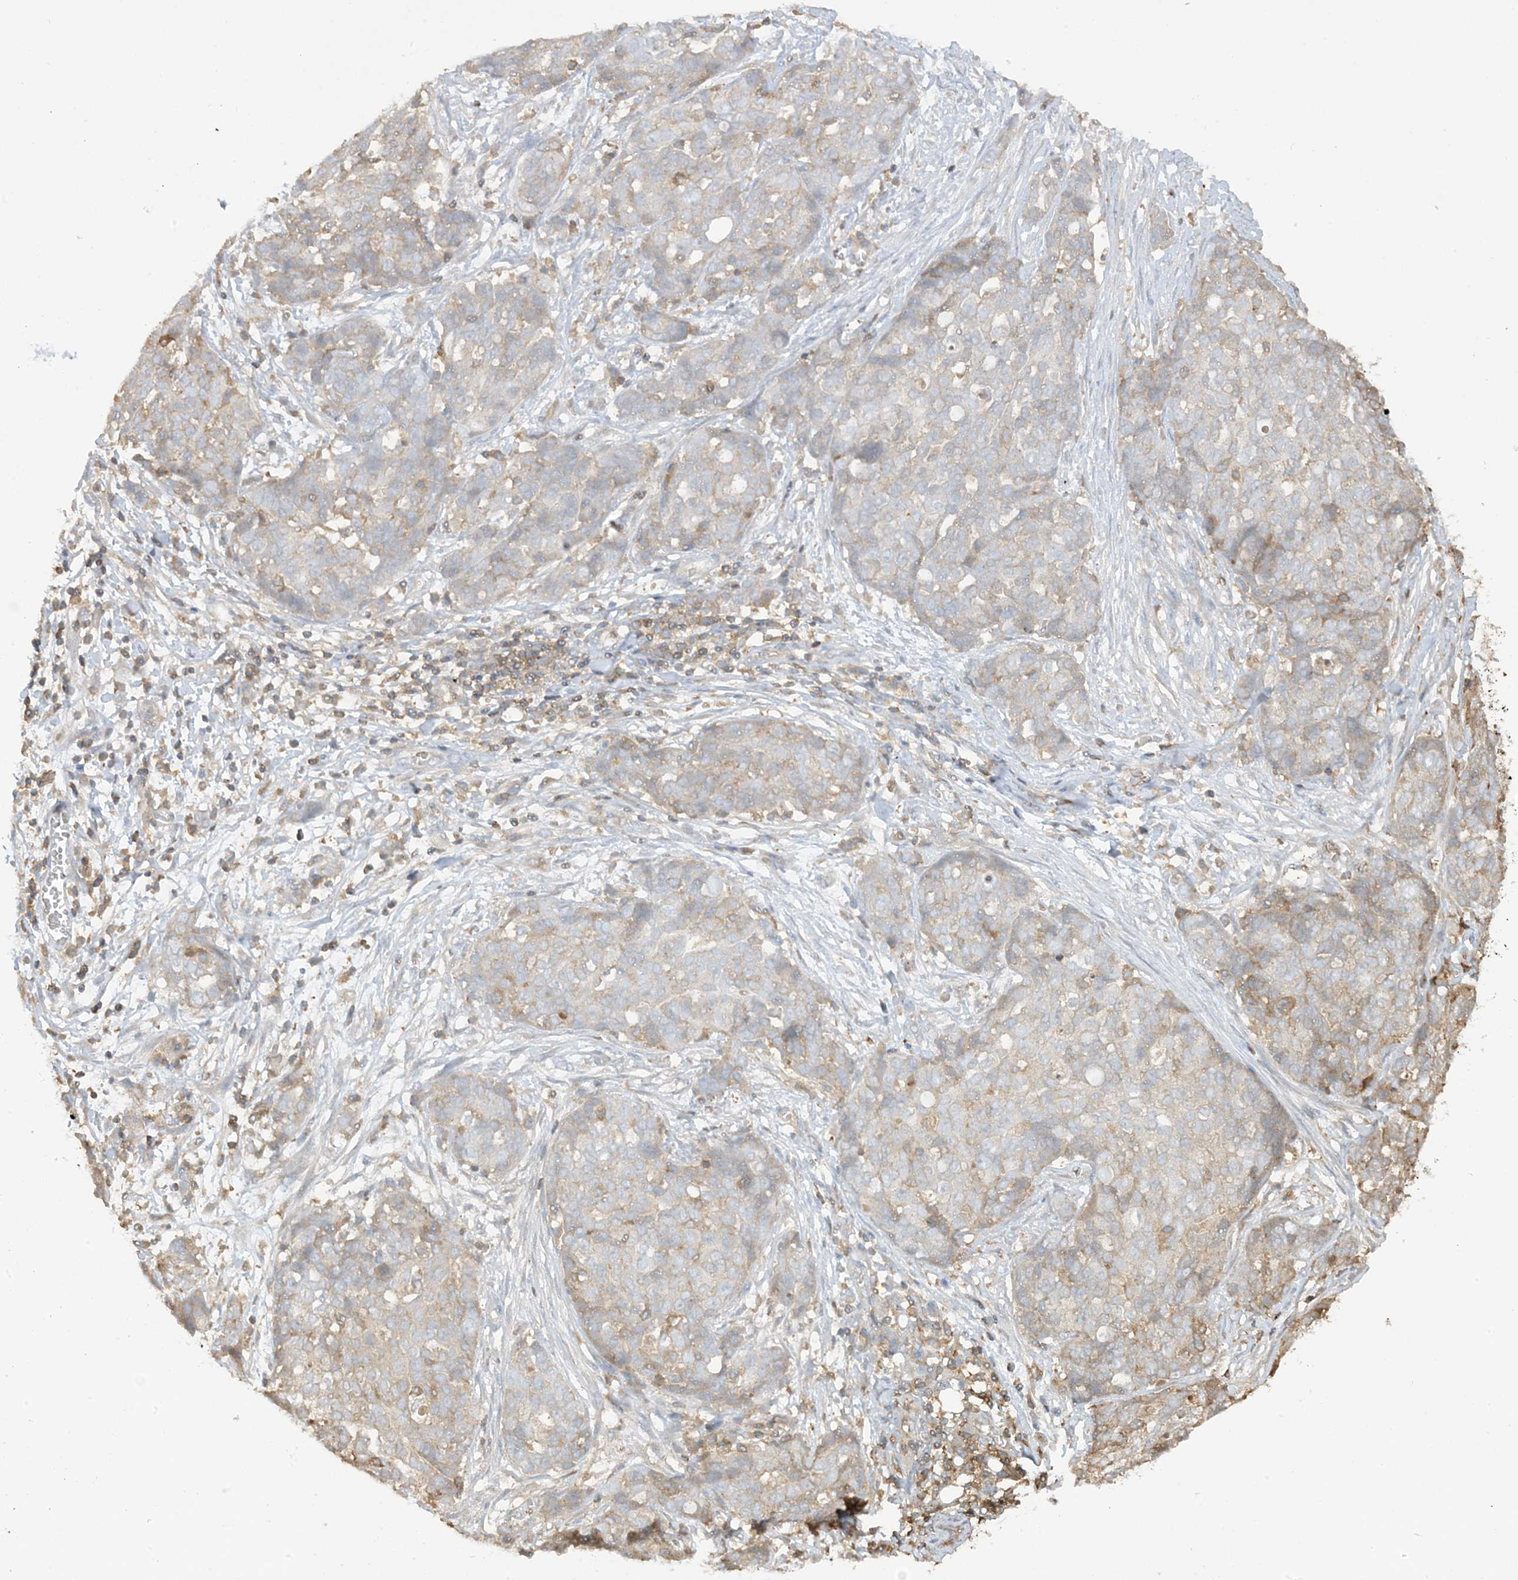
{"staining": {"intensity": "weak", "quantity": "<25%", "location": "cytoplasmic/membranous"}, "tissue": "ovarian cancer", "cell_type": "Tumor cells", "image_type": "cancer", "snomed": [{"axis": "morphology", "description": "Cystadenocarcinoma, serous, NOS"}, {"axis": "topography", "description": "Soft tissue"}, {"axis": "topography", "description": "Ovary"}], "caption": "Tumor cells are negative for protein expression in human ovarian cancer. (DAB immunohistochemistry (IHC) with hematoxylin counter stain).", "gene": "CAPZB", "patient": {"sex": "female", "age": 57}}